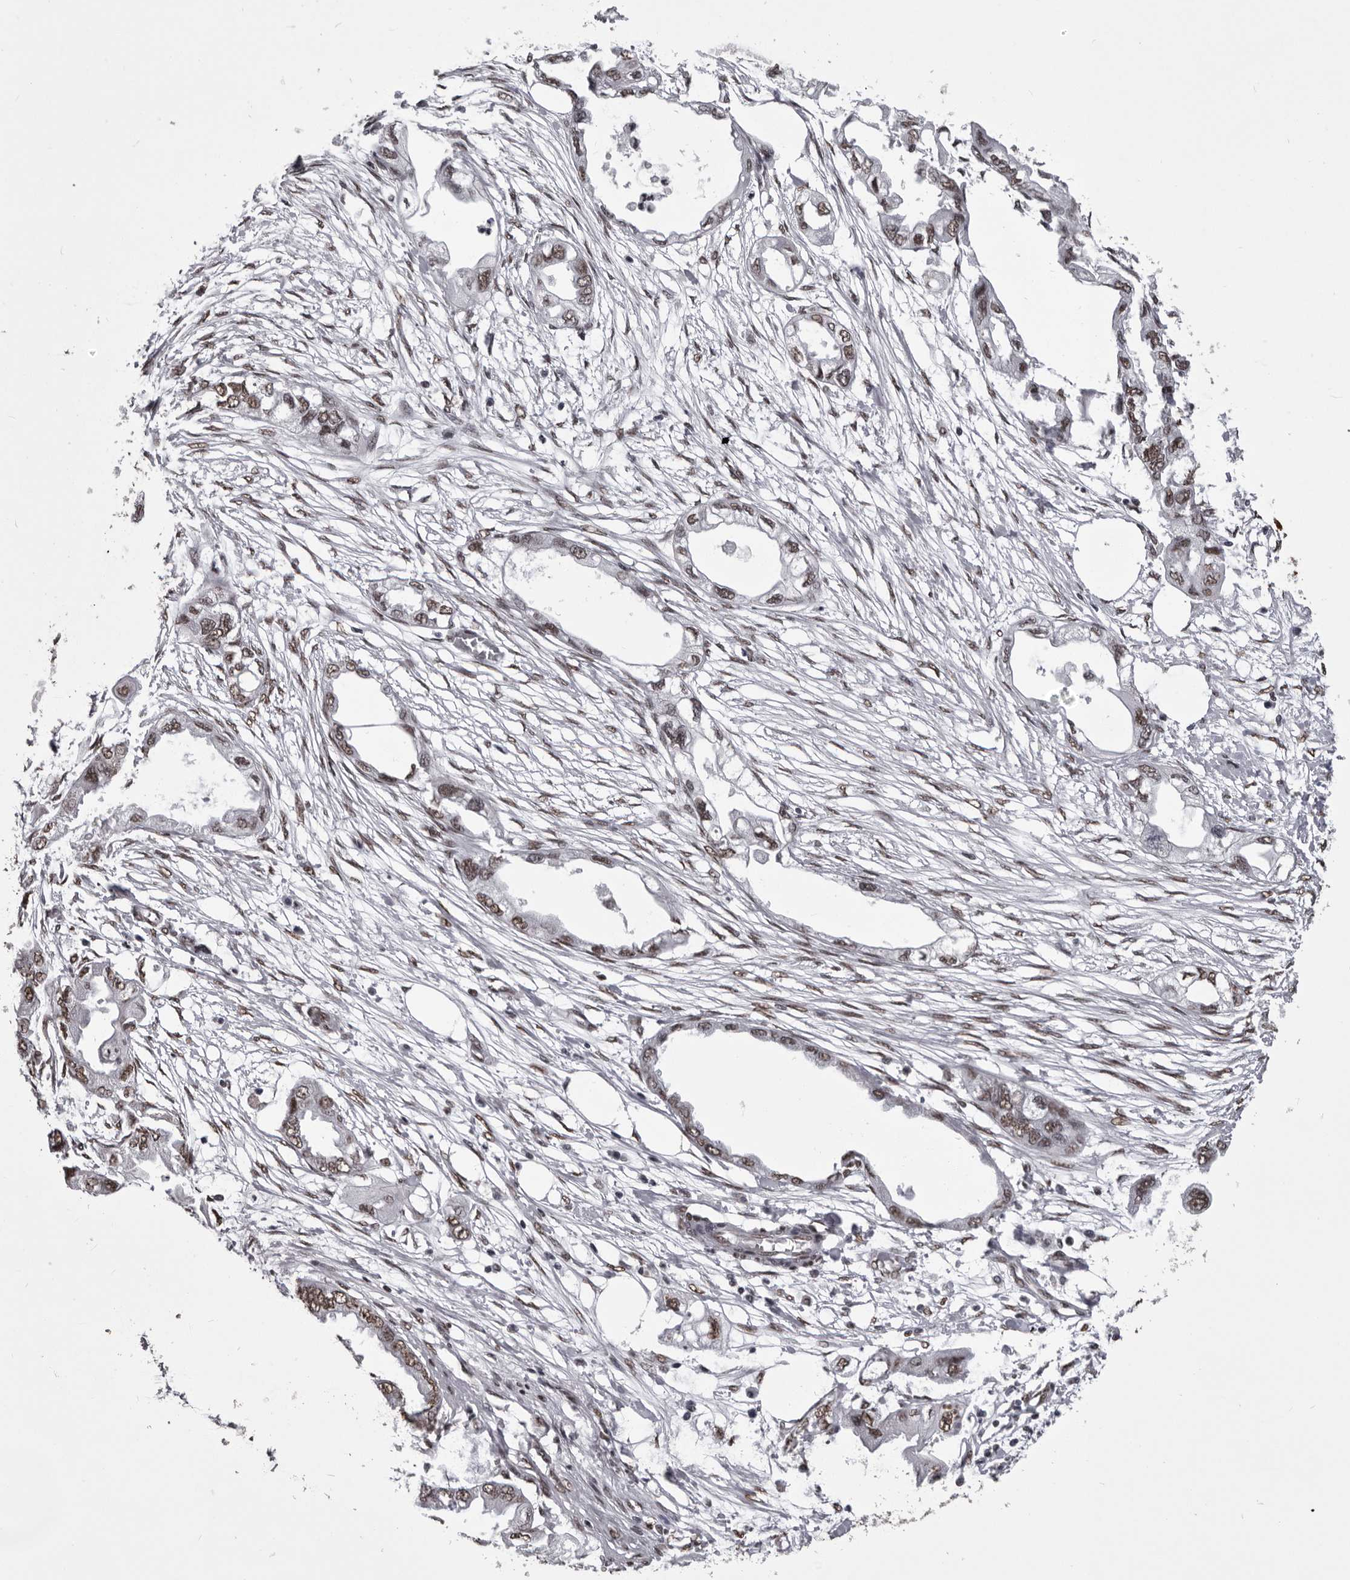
{"staining": {"intensity": "moderate", "quantity": ">75%", "location": "nuclear"}, "tissue": "endometrial cancer", "cell_type": "Tumor cells", "image_type": "cancer", "snomed": [{"axis": "morphology", "description": "Adenocarcinoma, NOS"}, {"axis": "morphology", "description": "Adenocarcinoma, metastatic, NOS"}, {"axis": "topography", "description": "Adipose tissue"}, {"axis": "topography", "description": "Endometrium"}], "caption": "The histopathology image demonstrates immunohistochemical staining of endometrial cancer. There is moderate nuclear positivity is appreciated in about >75% of tumor cells. (Stains: DAB in brown, nuclei in blue, Microscopy: brightfield microscopy at high magnification).", "gene": "NUMA1", "patient": {"sex": "female", "age": 67}}